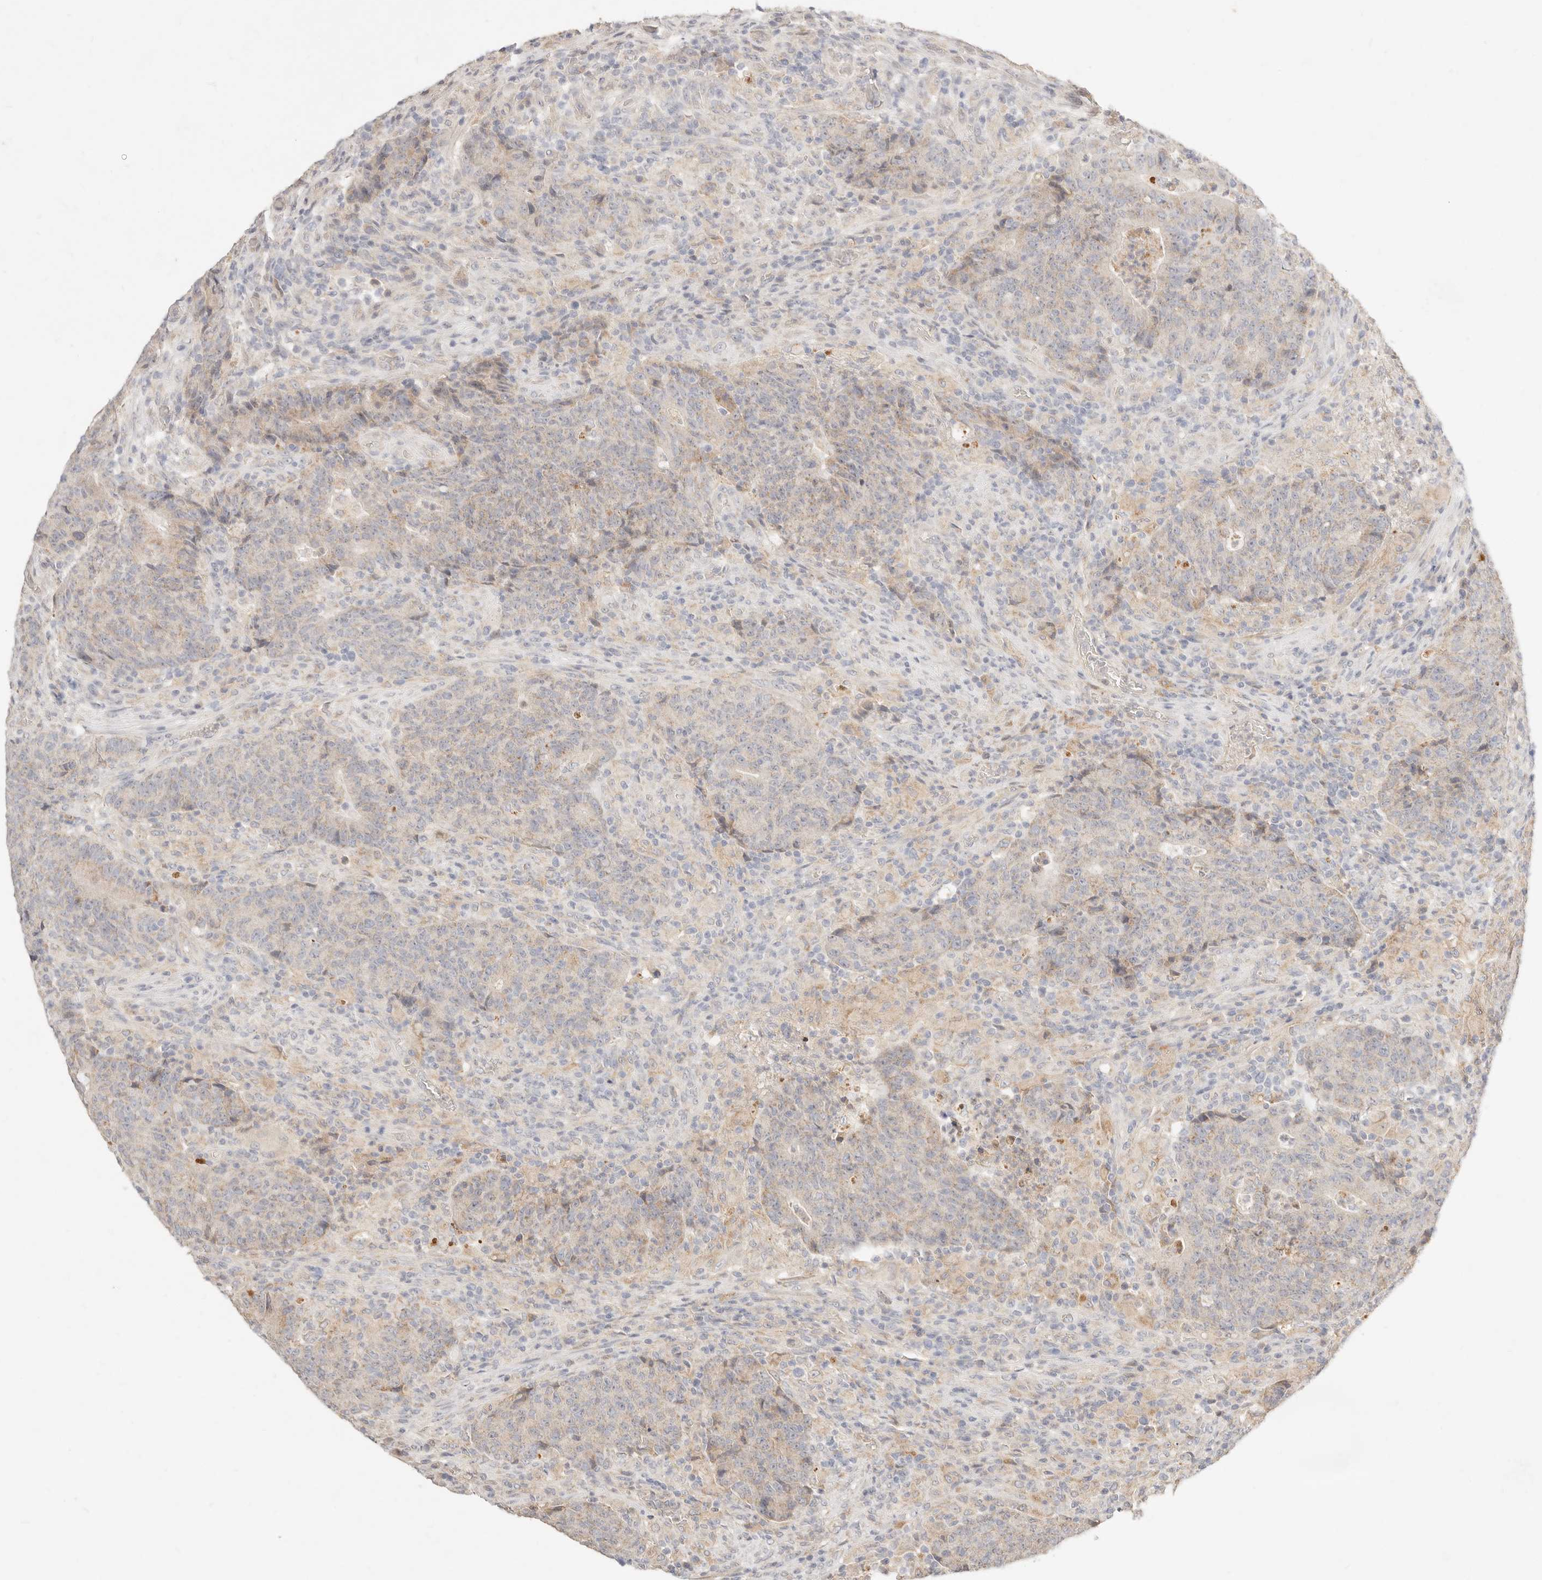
{"staining": {"intensity": "weak", "quantity": "<25%", "location": "cytoplasmic/membranous"}, "tissue": "colorectal cancer", "cell_type": "Tumor cells", "image_type": "cancer", "snomed": [{"axis": "morphology", "description": "Adenocarcinoma, NOS"}, {"axis": "topography", "description": "Colon"}], "caption": "The image reveals no significant positivity in tumor cells of adenocarcinoma (colorectal). The staining was performed using DAB (3,3'-diaminobenzidine) to visualize the protein expression in brown, while the nuclei were stained in blue with hematoxylin (Magnification: 20x).", "gene": "ACOX1", "patient": {"sex": "female", "age": 75}}